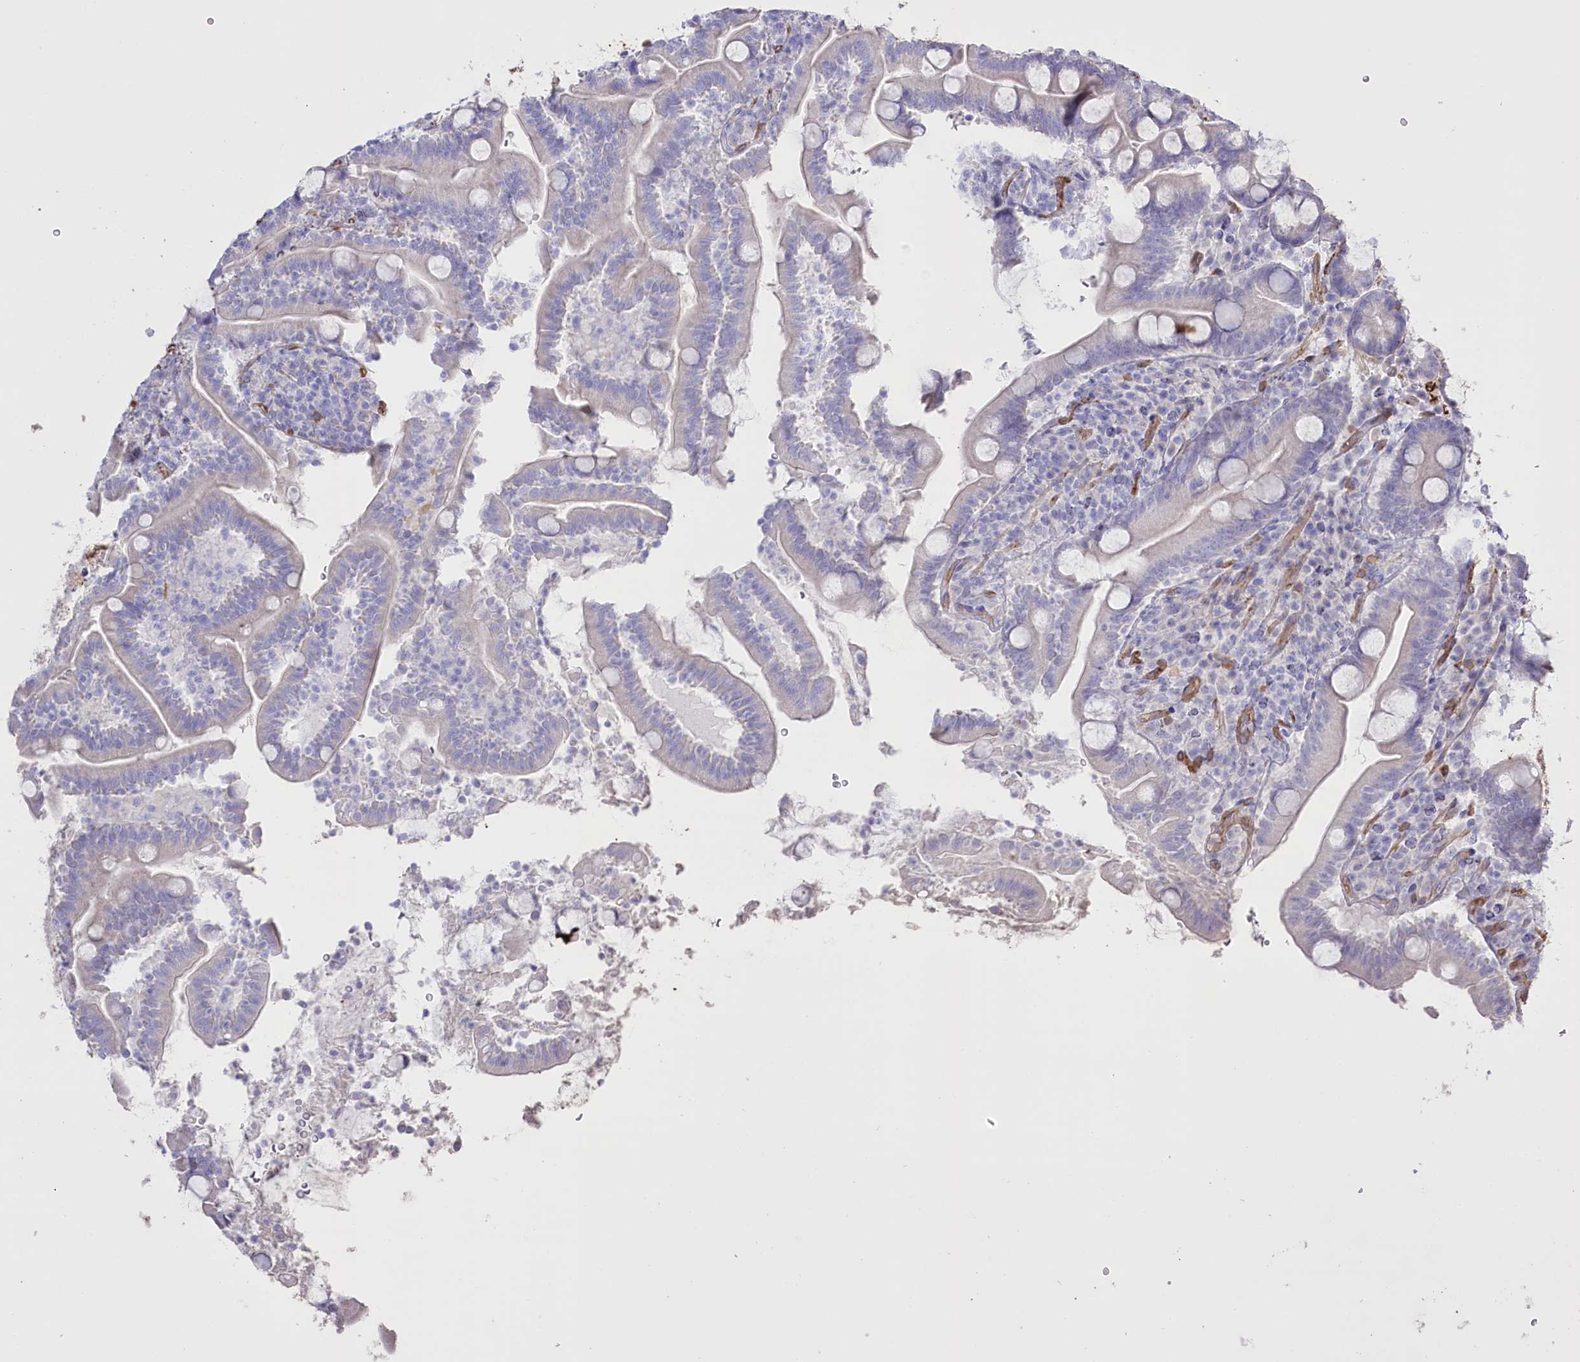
{"staining": {"intensity": "negative", "quantity": "none", "location": "none"}, "tissue": "duodenum", "cell_type": "Glandular cells", "image_type": "normal", "snomed": [{"axis": "morphology", "description": "Normal tissue, NOS"}, {"axis": "topography", "description": "Duodenum"}], "caption": "DAB immunohistochemical staining of benign human duodenum demonstrates no significant positivity in glandular cells.", "gene": "SLC39A10", "patient": {"sex": "male", "age": 35}}